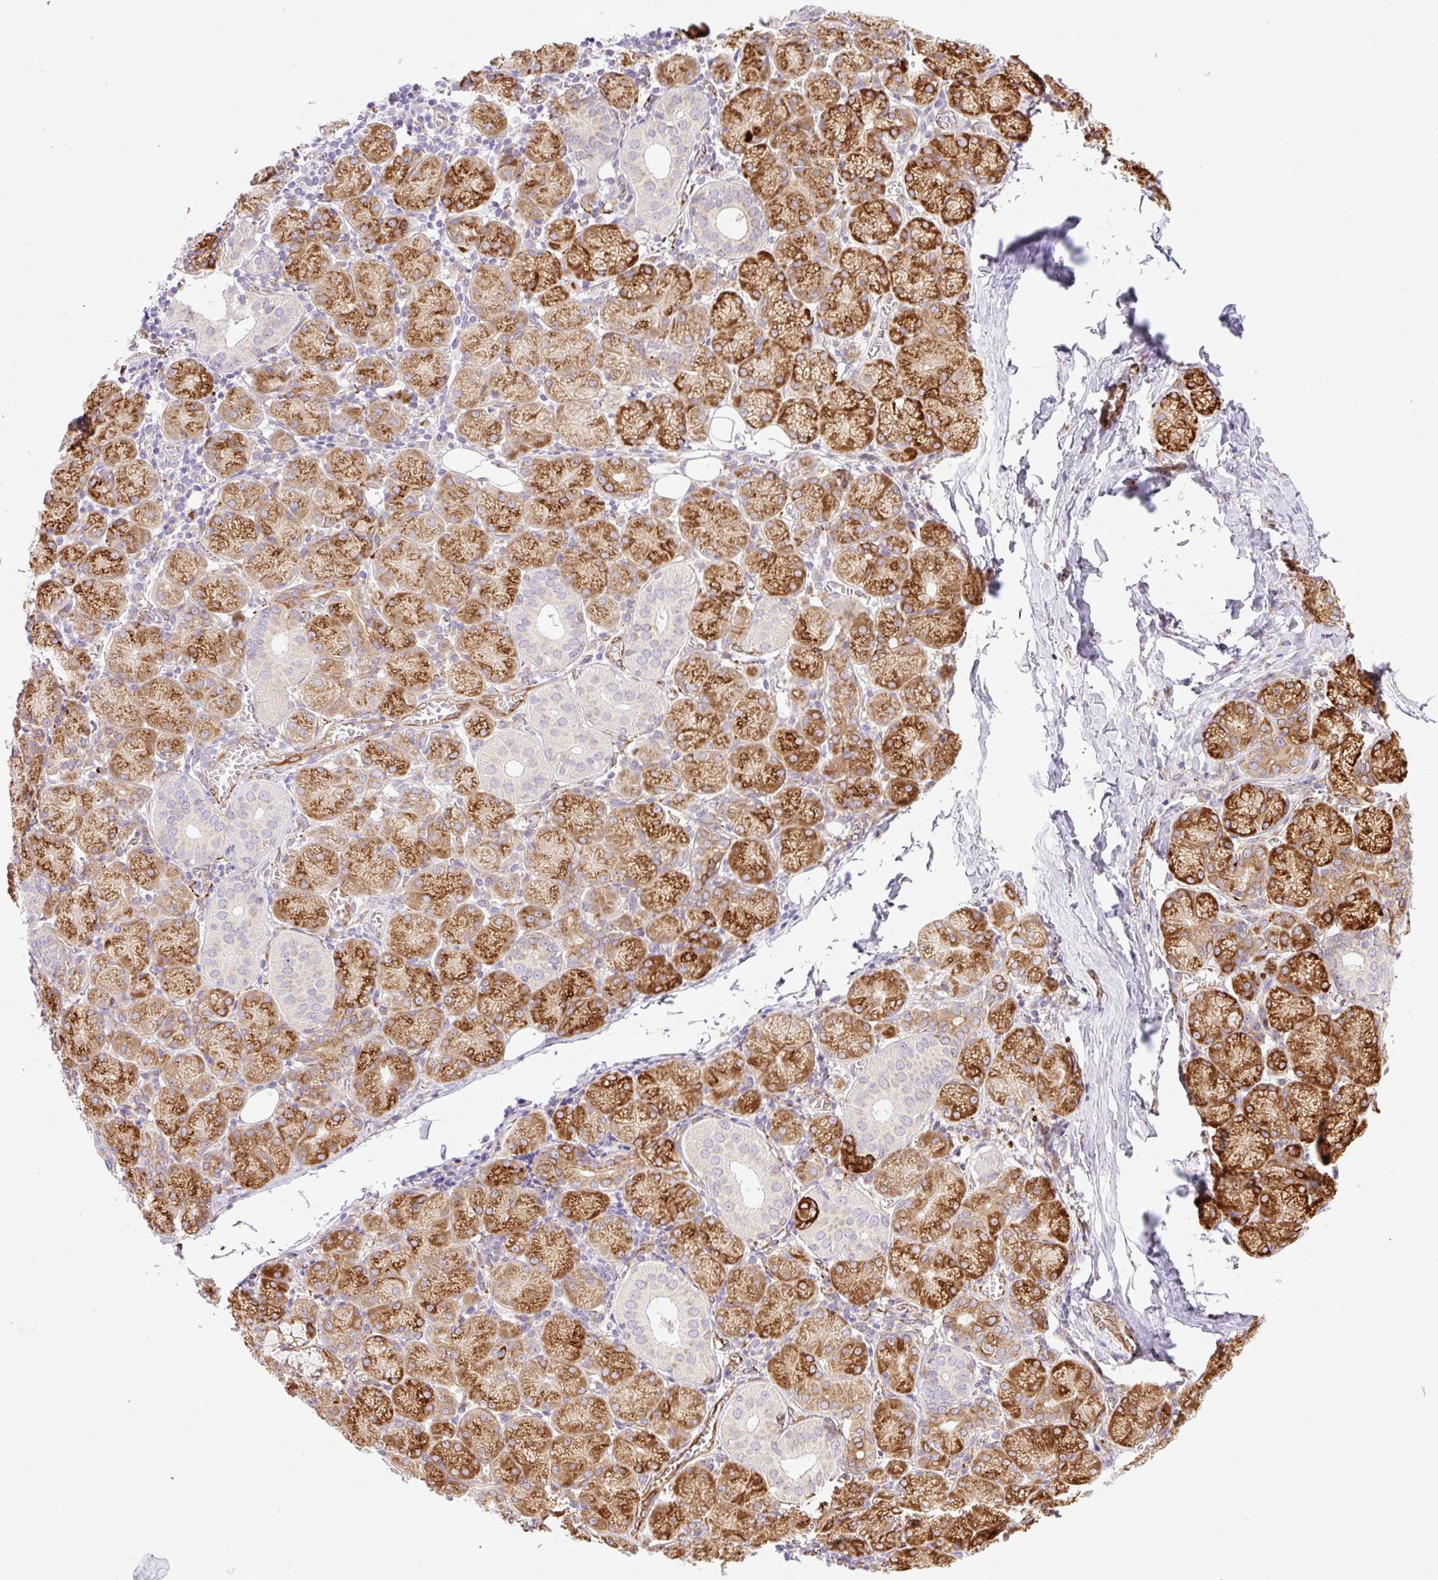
{"staining": {"intensity": "strong", "quantity": "25%-75%", "location": "cytoplasmic/membranous"}, "tissue": "salivary gland", "cell_type": "Glandular cells", "image_type": "normal", "snomed": [{"axis": "morphology", "description": "Normal tissue, NOS"}, {"axis": "topography", "description": "Salivary gland"}], "caption": "Immunohistochemistry of benign salivary gland exhibits high levels of strong cytoplasmic/membranous staining in approximately 25%-75% of glandular cells.", "gene": "RAB30", "patient": {"sex": "female", "age": 24}}